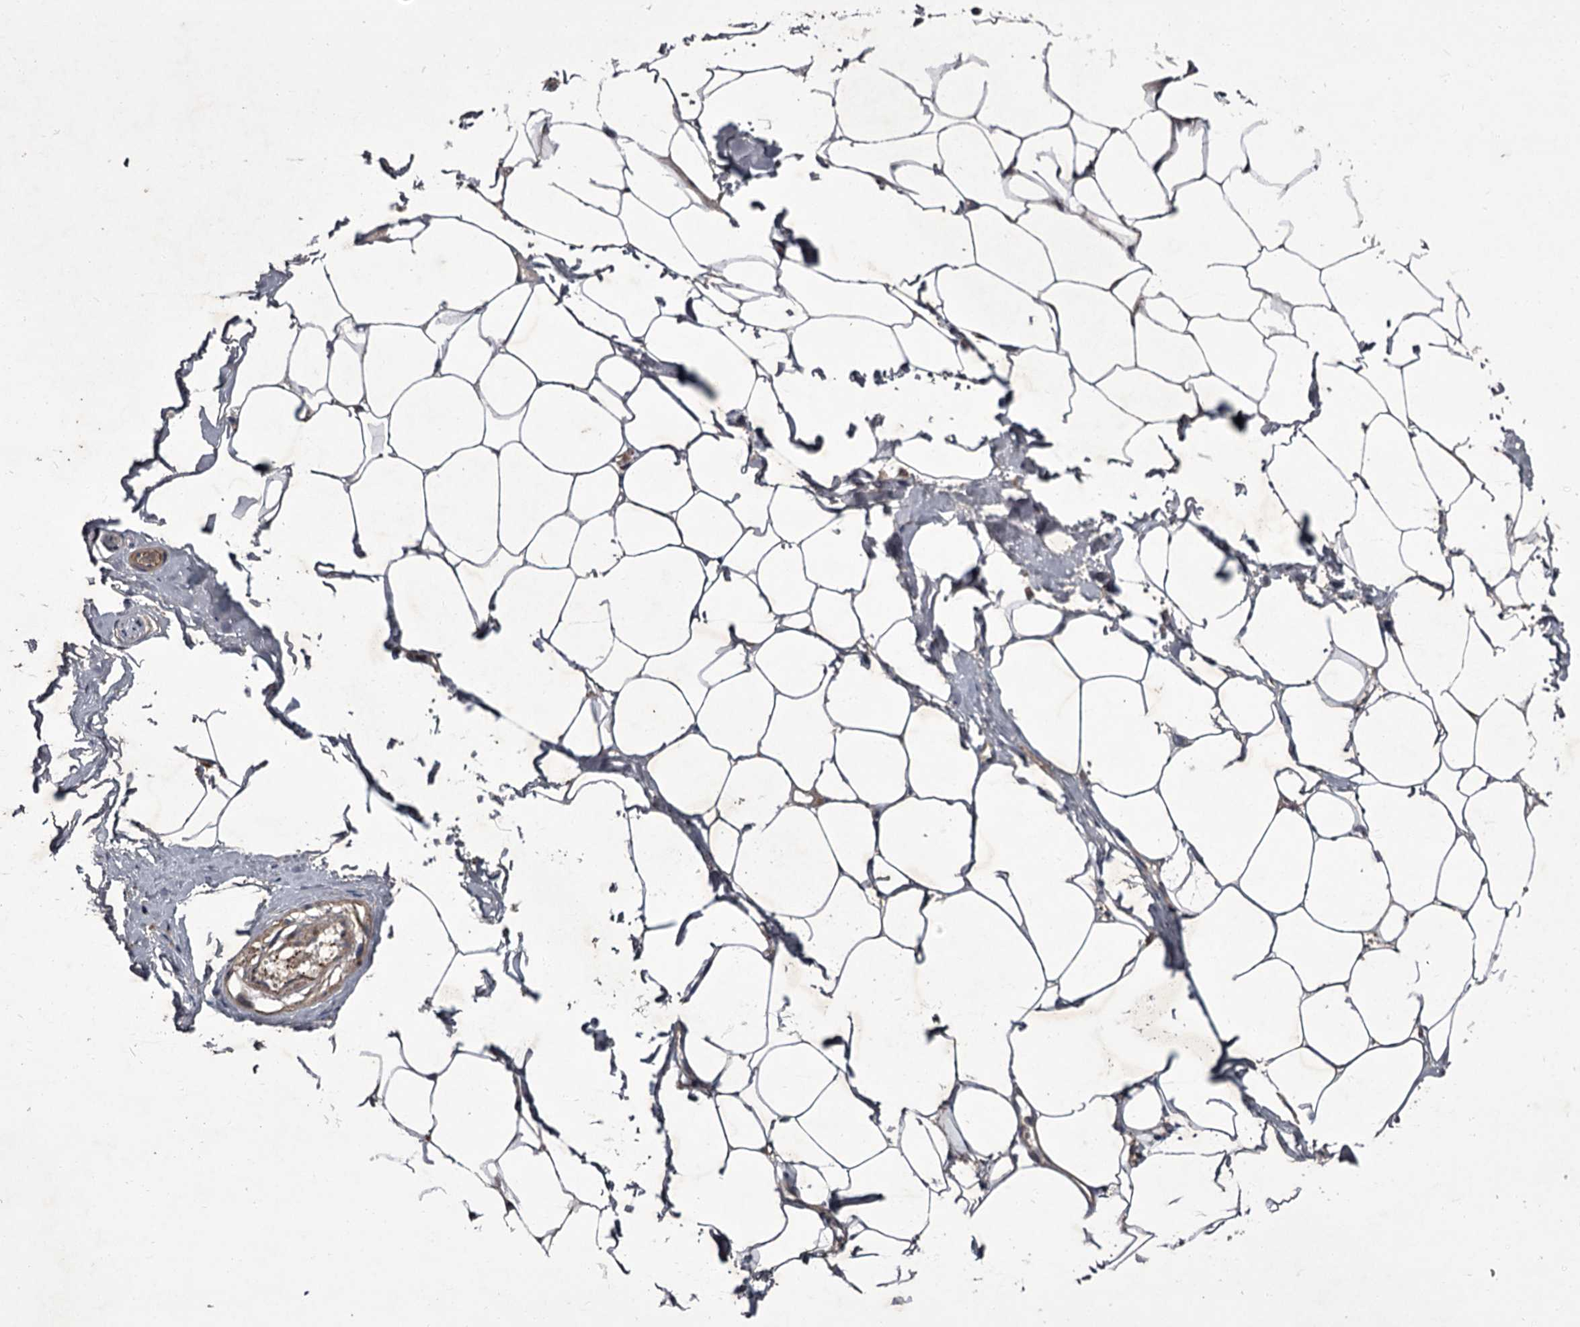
{"staining": {"intensity": "negative", "quantity": "none", "location": "none"}, "tissue": "adipose tissue", "cell_type": "Adipocytes", "image_type": "normal", "snomed": [{"axis": "morphology", "description": "Normal tissue, NOS"}, {"axis": "morphology", "description": "Adenocarcinoma, Low grade"}, {"axis": "topography", "description": "Prostate"}, {"axis": "topography", "description": "Peripheral nerve tissue"}], "caption": "IHC of benign human adipose tissue exhibits no positivity in adipocytes.", "gene": "UNC93B1", "patient": {"sex": "male", "age": 63}}